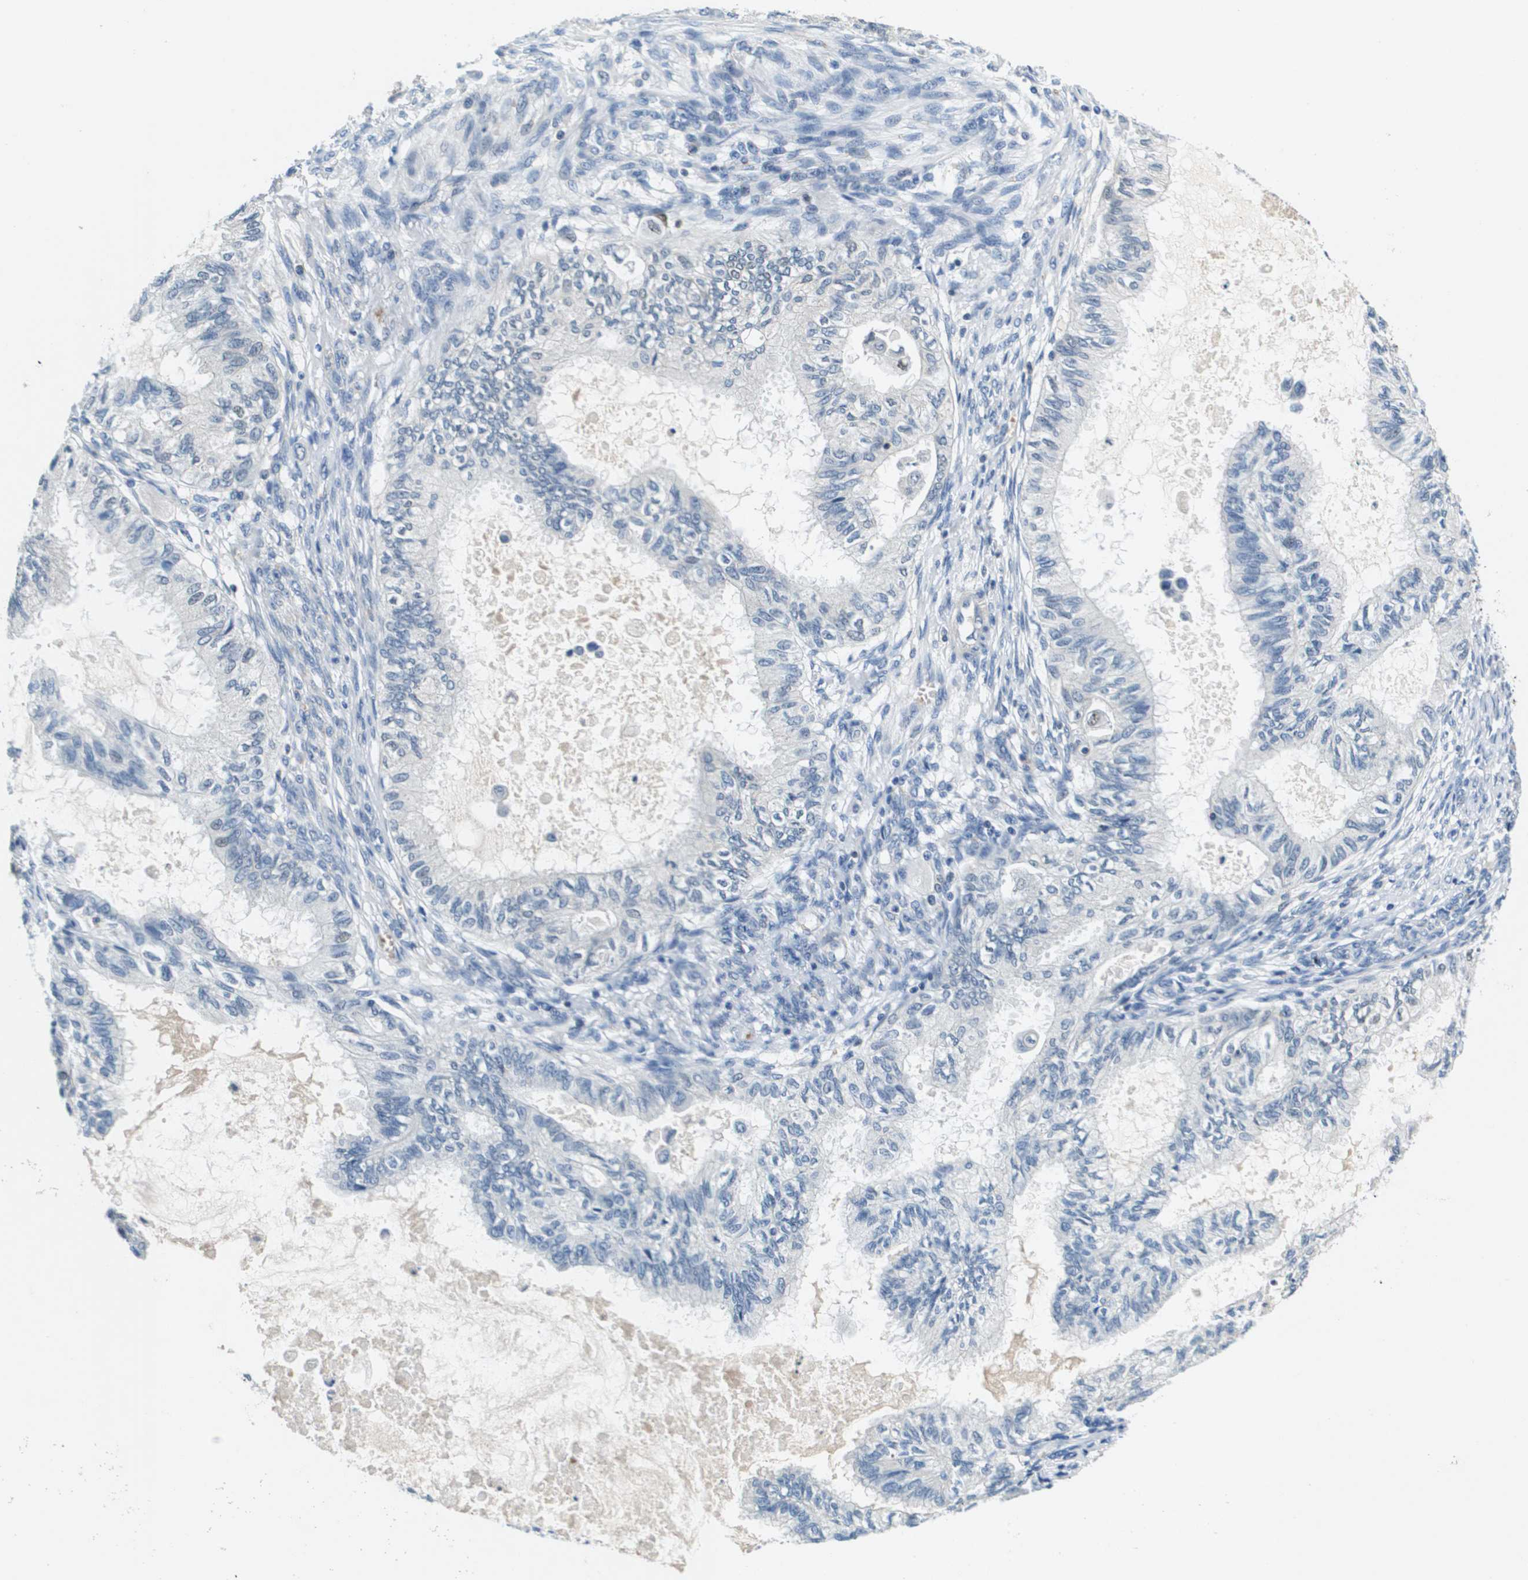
{"staining": {"intensity": "weak", "quantity": "<25%", "location": "nuclear"}, "tissue": "cervical cancer", "cell_type": "Tumor cells", "image_type": "cancer", "snomed": [{"axis": "morphology", "description": "Normal tissue, NOS"}, {"axis": "morphology", "description": "Adenocarcinoma, NOS"}, {"axis": "topography", "description": "Cervix"}, {"axis": "topography", "description": "Endometrium"}], "caption": "The IHC photomicrograph has no significant expression in tumor cells of cervical adenocarcinoma tissue. Nuclei are stained in blue.", "gene": "KCNQ5", "patient": {"sex": "female", "age": 86}}